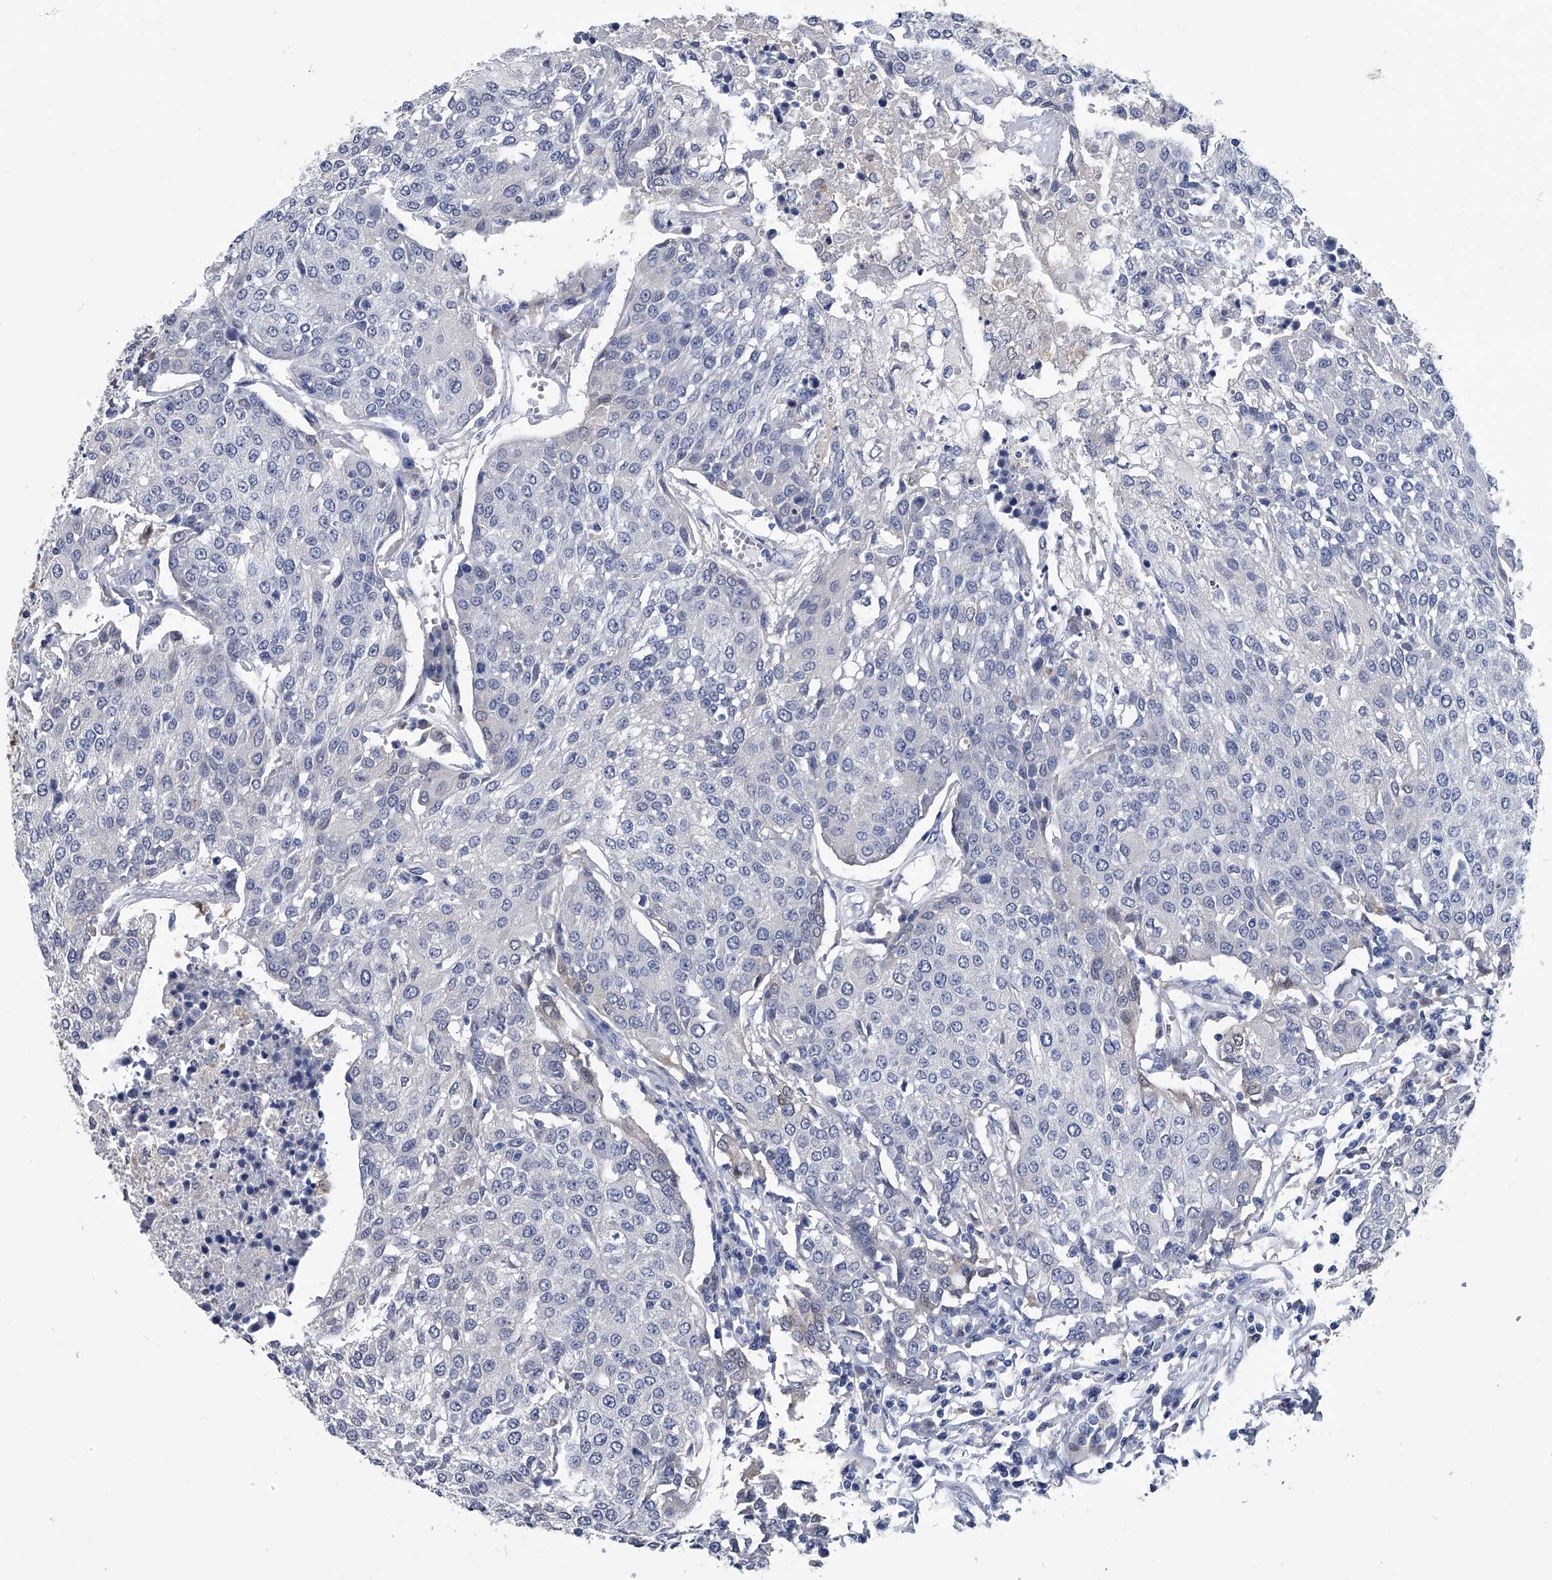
{"staining": {"intensity": "negative", "quantity": "none", "location": "none"}, "tissue": "urothelial cancer", "cell_type": "Tumor cells", "image_type": "cancer", "snomed": [{"axis": "morphology", "description": "Urothelial carcinoma, High grade"}, {"axis": "topography", "description": "Urinary bladder"}], "caption": "The immunohistochemistry micrograph has no significant positivity in tumor cells of urothelial cancer tissue.", "gene": "PDXK", "patient": {"sex": "female", "age": 85}}